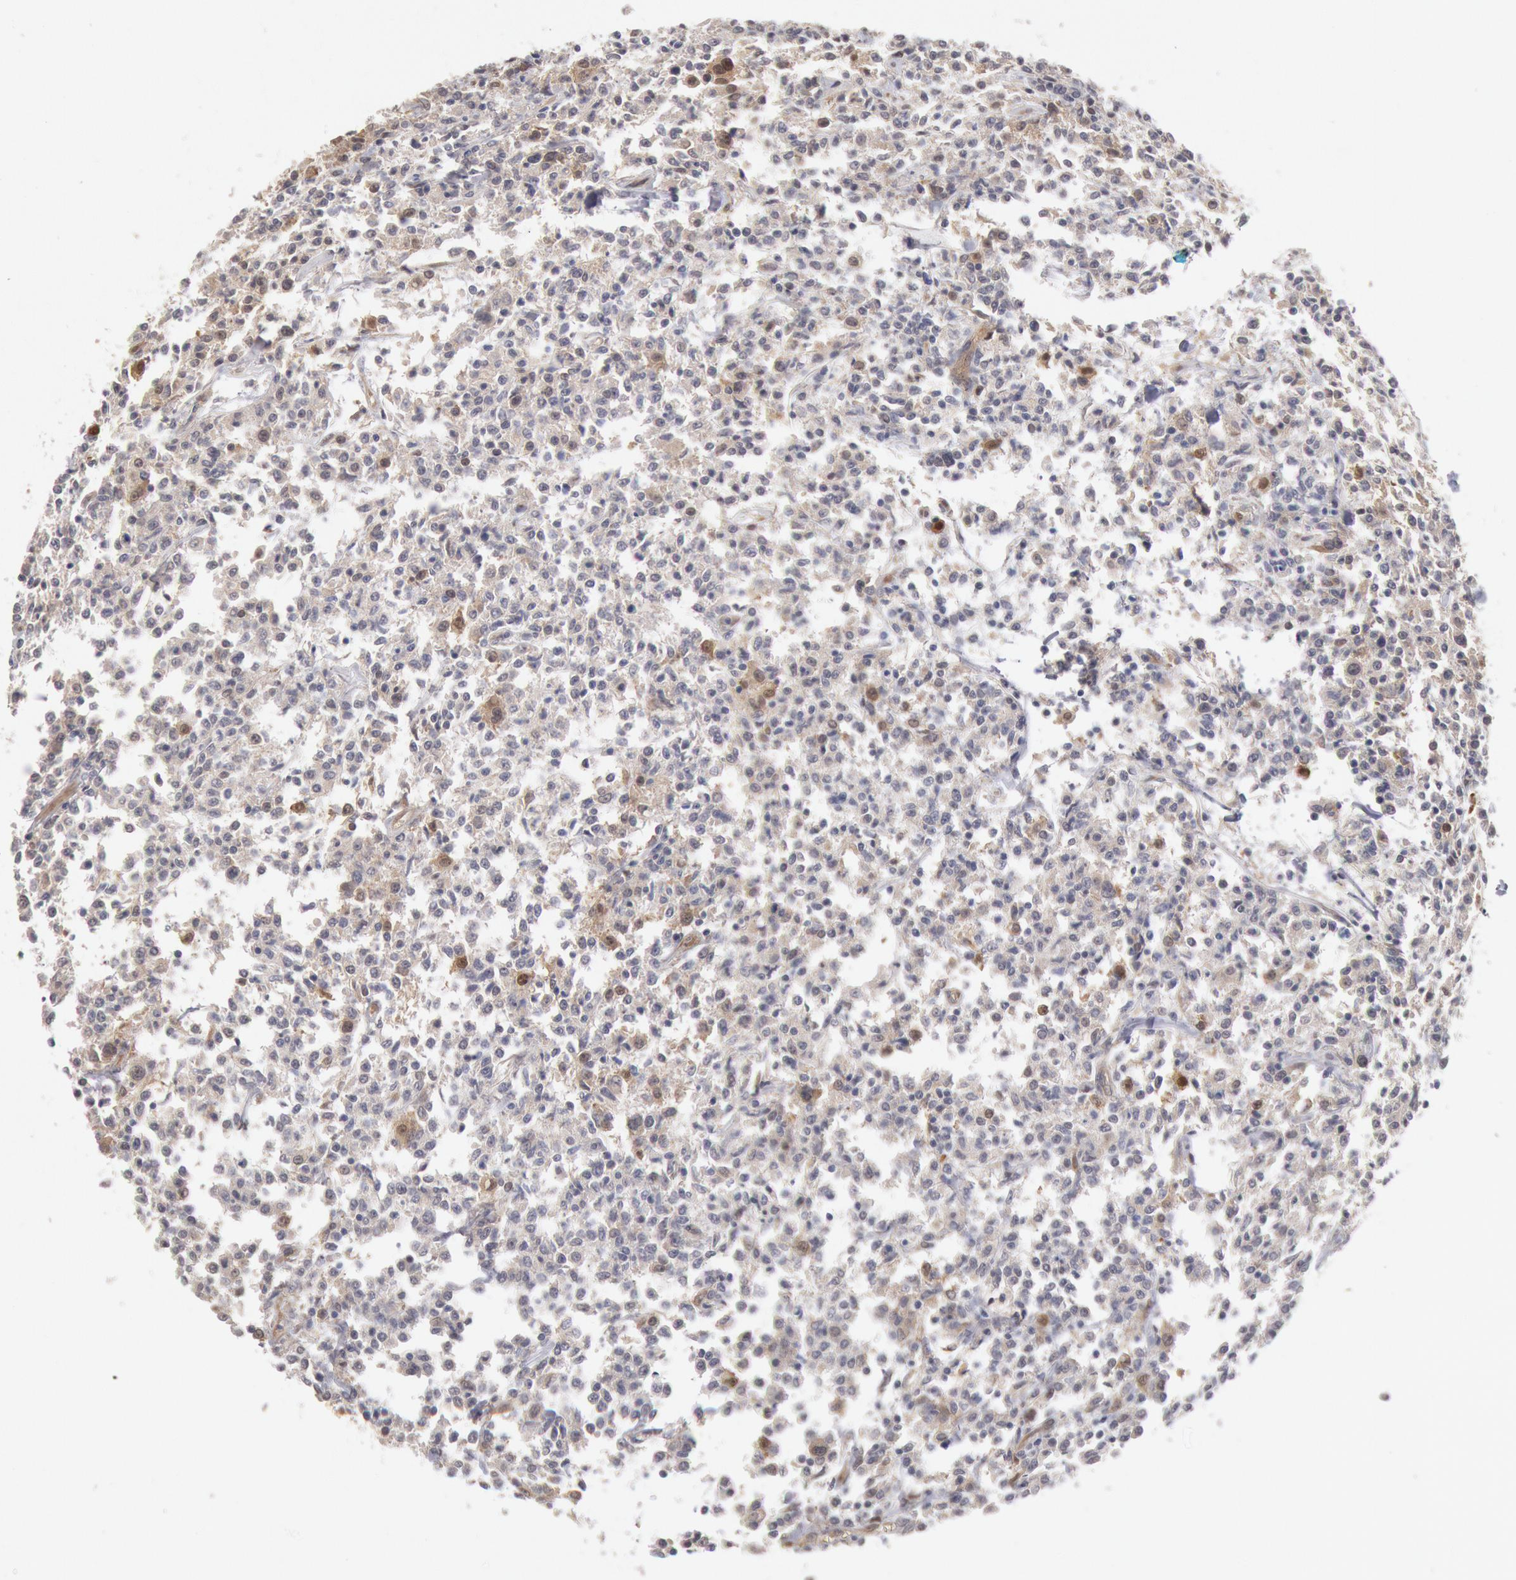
{"staining": {"intensity": "weak", "quantity": "25%-75%", "location": "cytoplasmic/membranous"}, "tissue": "lymphoma", "cell_type": "Tumor cells", "image_type": "cancer", "snomed": [{"axis": "morphology", "description": "Malignant lymphoma, non-Hodgkin's type, Low grade"}, {"axis": "topography", "description": "Small intestine"}], "caption": "Lymphoma stained with a protein marker demonstrates weak staining in tumor cells.", "gene": "DNAJA1", "patient": {"sex": "female", "age": 59}}